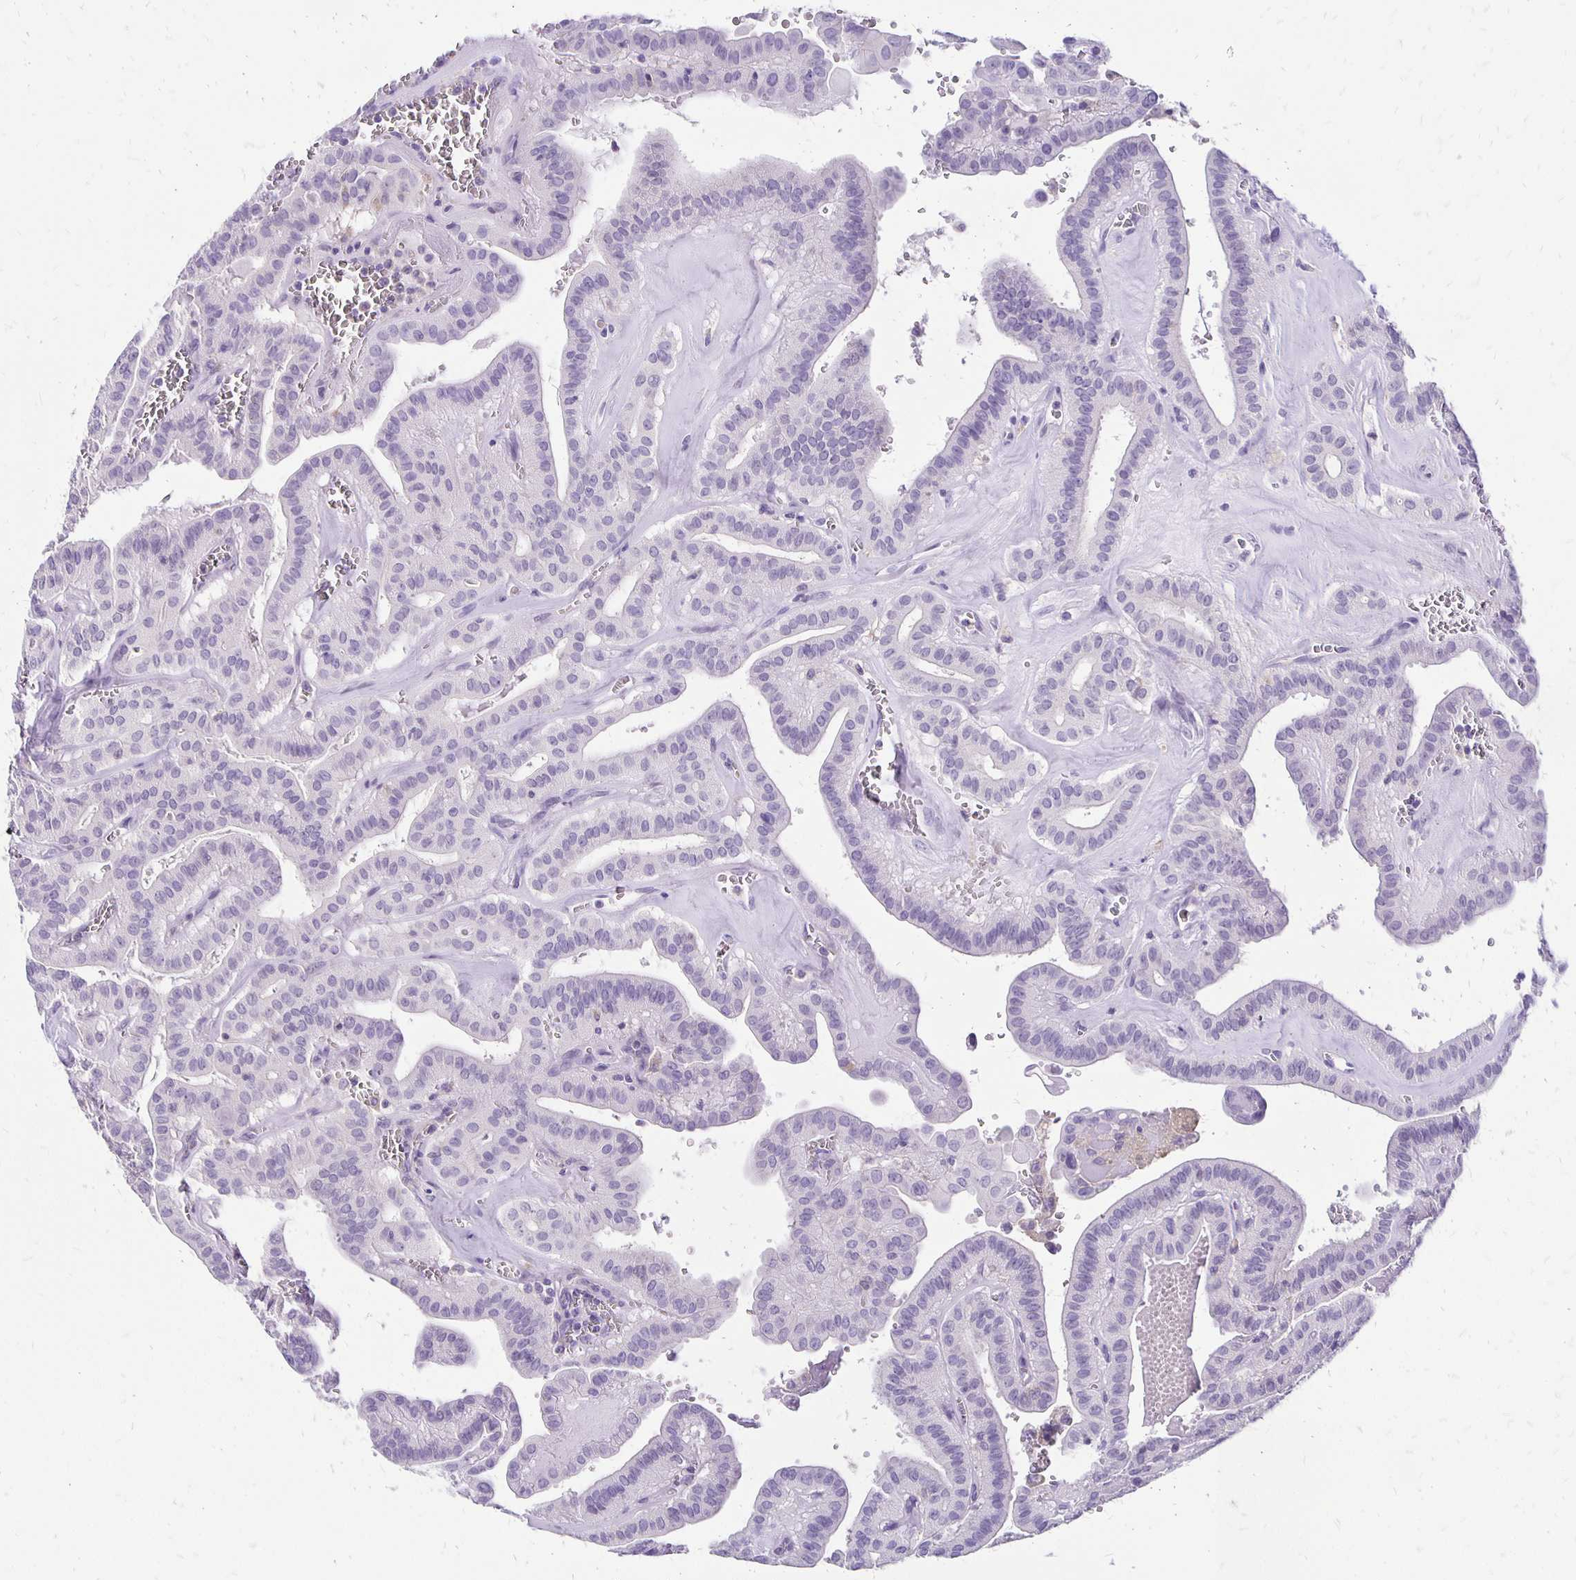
{"staining": {"intensity": "negative", "quantity": "none", "location": "none"}, "tissue": "thyroid cancer", "cell_type": "Tumor cells", "image_type": "cancer", "snomed": [{"axis": "morphology", "description": "Papillary adenocarcinoma, NOS"}, {"axis": "topography", "description": "Thyroid gland"}], "caption": "This is a photomicrograph of IHC staining of thyroid cancer (papillary adenocarcinoma), which shows no expression in tumor cells. The staining is performed using DAB (3,3'-diaminobenzidine) brown chromogen with nuclei counter-stained in using hematoxylin.", "gene": "ANKRD45", "patient": {"sex": "male", "age": 52}}